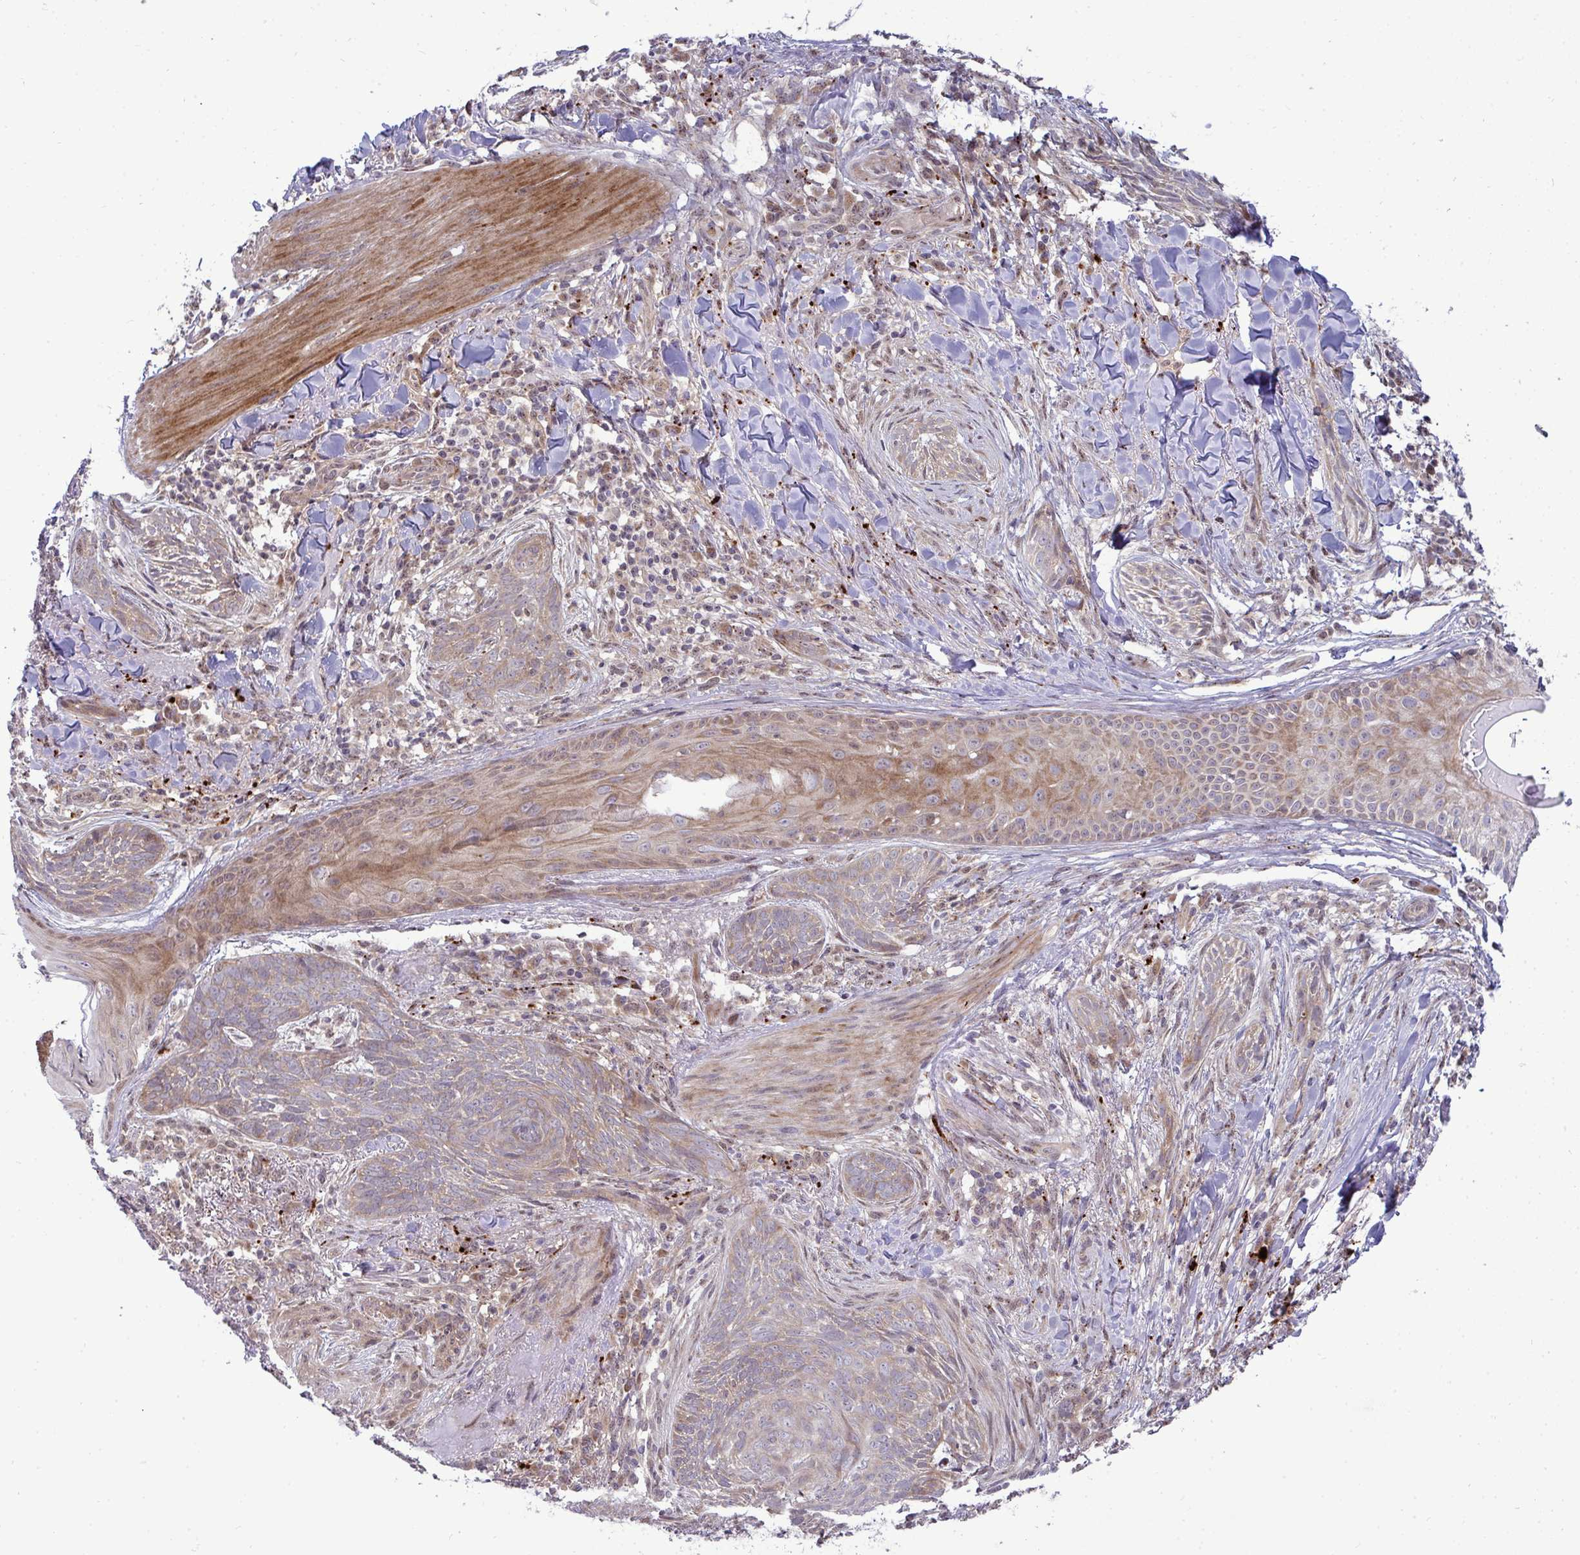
{"staining": {"intensity": "weak", "quantity": ">75%", "location": "cytoplasmic/membranous"}, "tissue": "skin cancer", "cell_type": "Tumor cells", "image_type": "cancer", "snomed": [{"axis": "morphology", "description": "Basal cell carcinoma"}, {"axis": "topography", "description": "Skin"}], "caption": "The immunohistochemical stain shows weak cytoplasmic/membranous expression in tumor cells of skin cancer (basal cell carcinoma) tissue.", "gene": "TRIM44", "patient": {"sex": "female", "age": 93}}